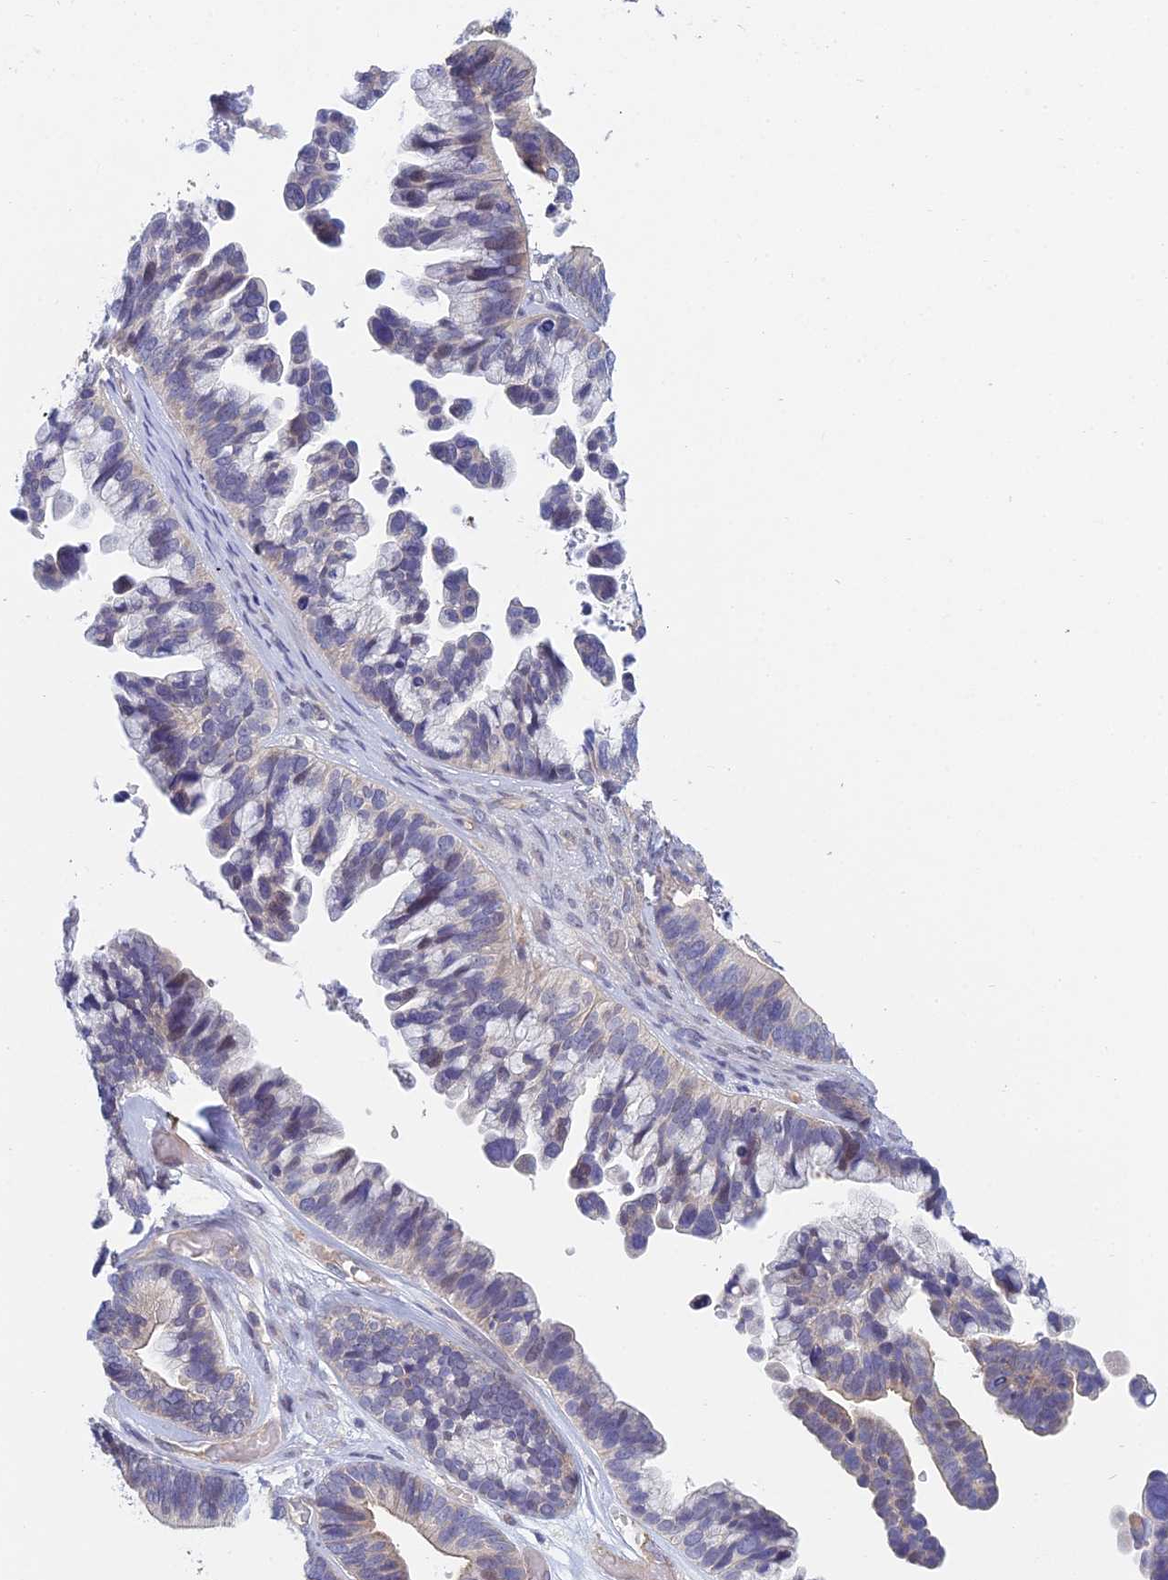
{"staining": {"intensity": "weak", "quantity": "<25%", "location": "cytoplasmic/membranous"}, "tissue": "ovarian cancer", "cell_type": "Tumor cells", "image_type": "cancer", "snomed": [{"axis": "morphology", "description": "Cystadenocarcinoma, serous, NOS"}, {"axis": "topography", "description": "Ovary"}], "caption": "Immunohistochemistry (IHC) photomicrograph of neoplastic tissue: ovarian serous cystadenocarcinoma stained with DAB exhibits no significant protein staining in tumor cells.", "gene": "METTL26", "patient": {"sex": "female", "age": 56}}